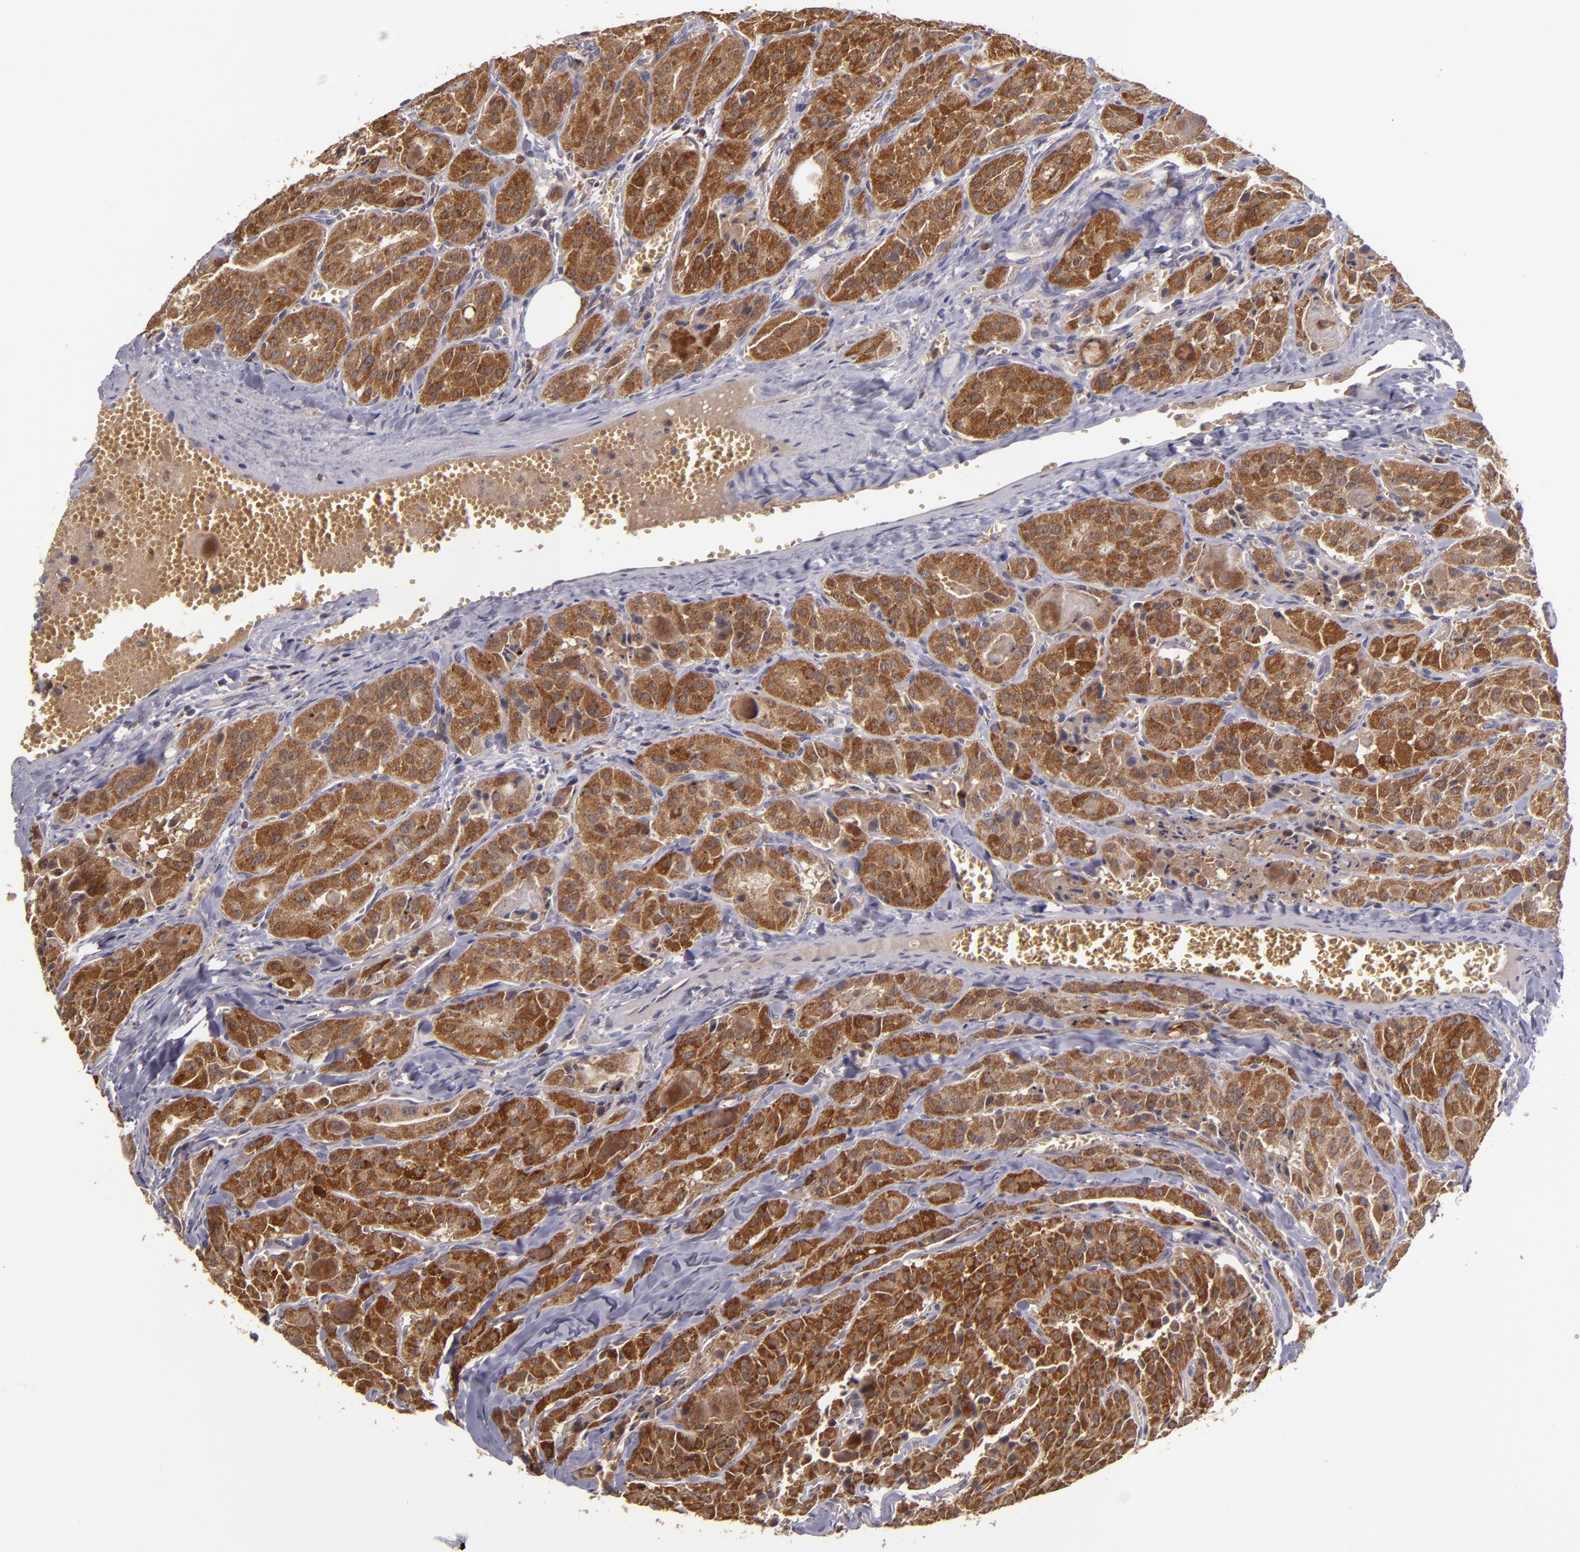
{"staining": {"intensity": "strong", "quantity": ">75%", "location": "cytoplasmic/membranous"}, "tissue": "thyroid cancer", "cell_type": "Tumor cells", "image_type": "cancer", "snomed": [{"axis": "morphology", "description": "Carcinoma, NOS"}, {"axis": "topography", "description": "Thyroid gland"}], "caption": "DAB (3,3'-diaminobenzidine) immunohistochemical staining of human thyroid cancer displays strong cytoplasmic/membranous protein staining in about >75% of tumor cells.", "gene": "FHIT", "patient": {"sex": "male", "age": 76}}